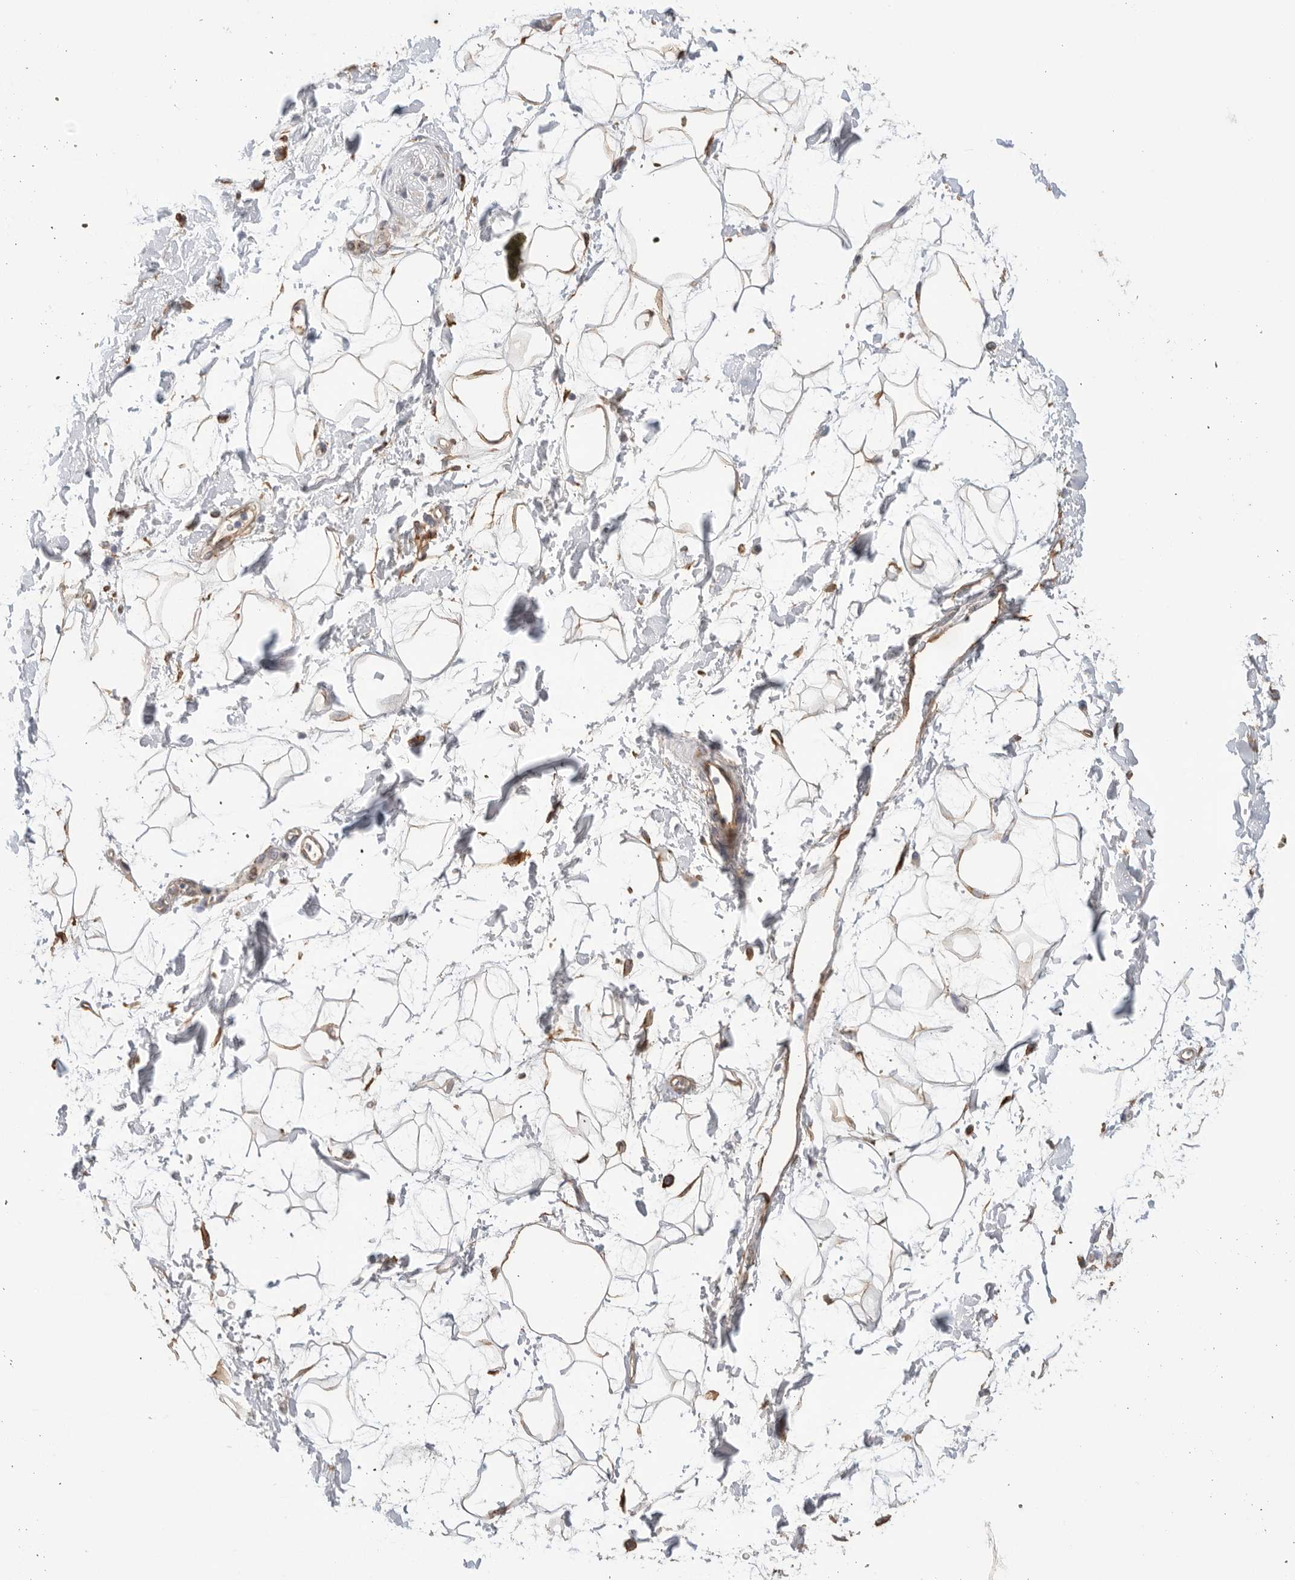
{"staining": {"intensity": "moderate", "quantity": "<25%", "location": "cytoplasmic/membranous"}, "tissue": "adipose tissue", "cell_type": "Adipocytes", "image_type": "normal", "snomed": [{"axis": "morphology", "description": "Normal tissue, NOS"}, {"axis": "topography", "description": "Soft tissue"}], "caption": "Moderate cytoplasmic/membranous positivity for a protein is present in approximately <25% of adipocytes of normal adipose tissue using immunohistochemistry (IHC).", "gene": "BLOC1S5", "patient": {"sex": "male", "age": 72}}